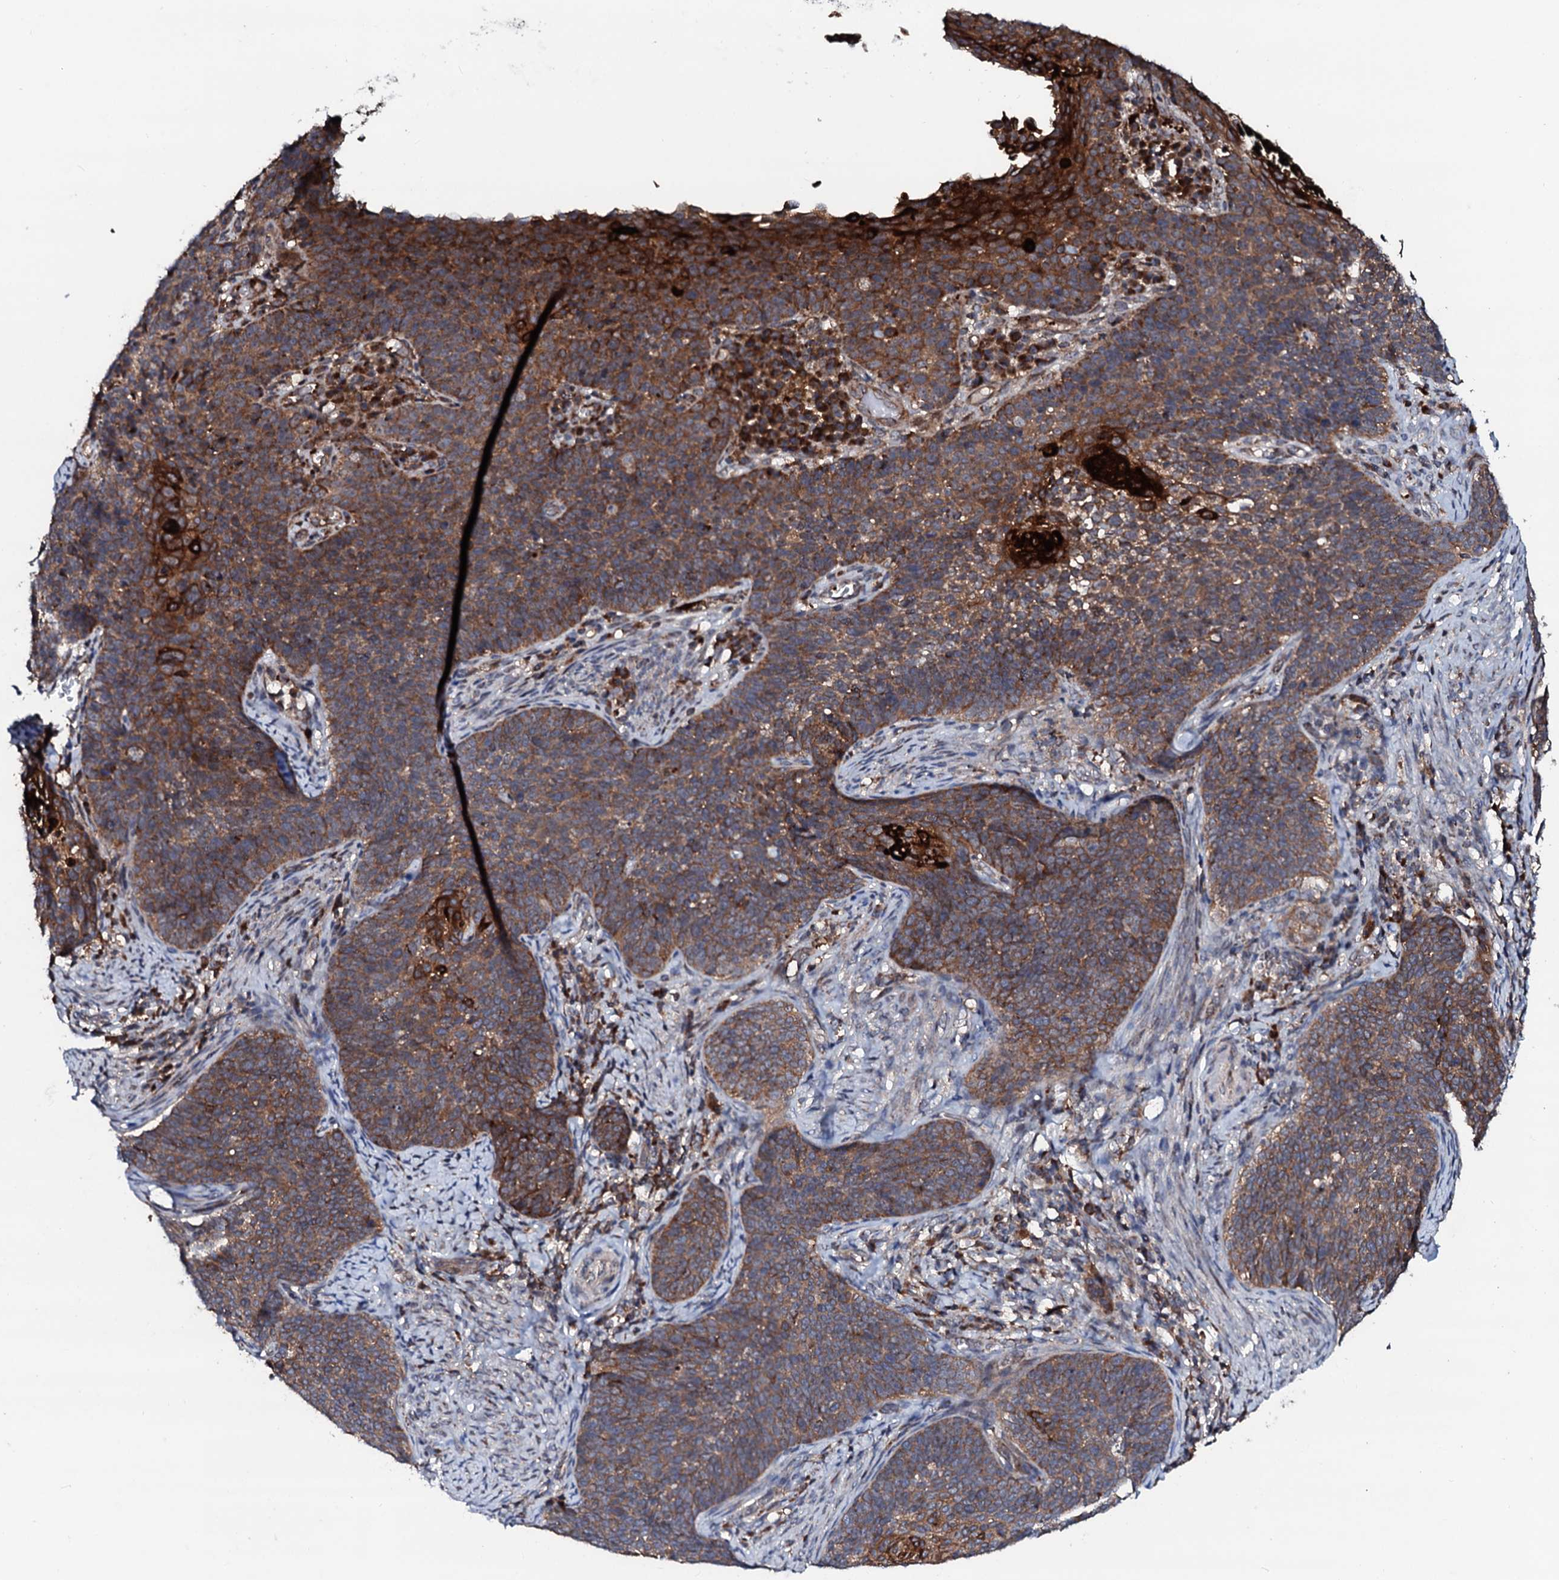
{"staining": {"intensity": "strong", "quantity": ">75%", "location": "cytoplasmic/membranous"}, "tissue": "cervical cancer", "cell_type": "Tumor cells", "image_type": "cancer", "snomed": [{"axis": "morphology", "description": "Normal tissue, NOS"}, {"axis": "morphology", "description": "Squamous cell carcinoma, NOS"}, {"axis": "topography", "description": "Cervix"}], "caption": "Immunohistochemical staining of human squamous cell carcinoma (cervical) shows high levels of strong cytoplasmic/membranous protein positivity in approximately >75% of tumor cells. The staining was performed using DAB (3,3'-diaminobenzidine) to visualize the protein expression in brown, while the nuclei were stained in blue with hematoxylin (Magnification: 20x).", "gene": "SDHAF2", "patient": {"sex": "female", "age": 39}}